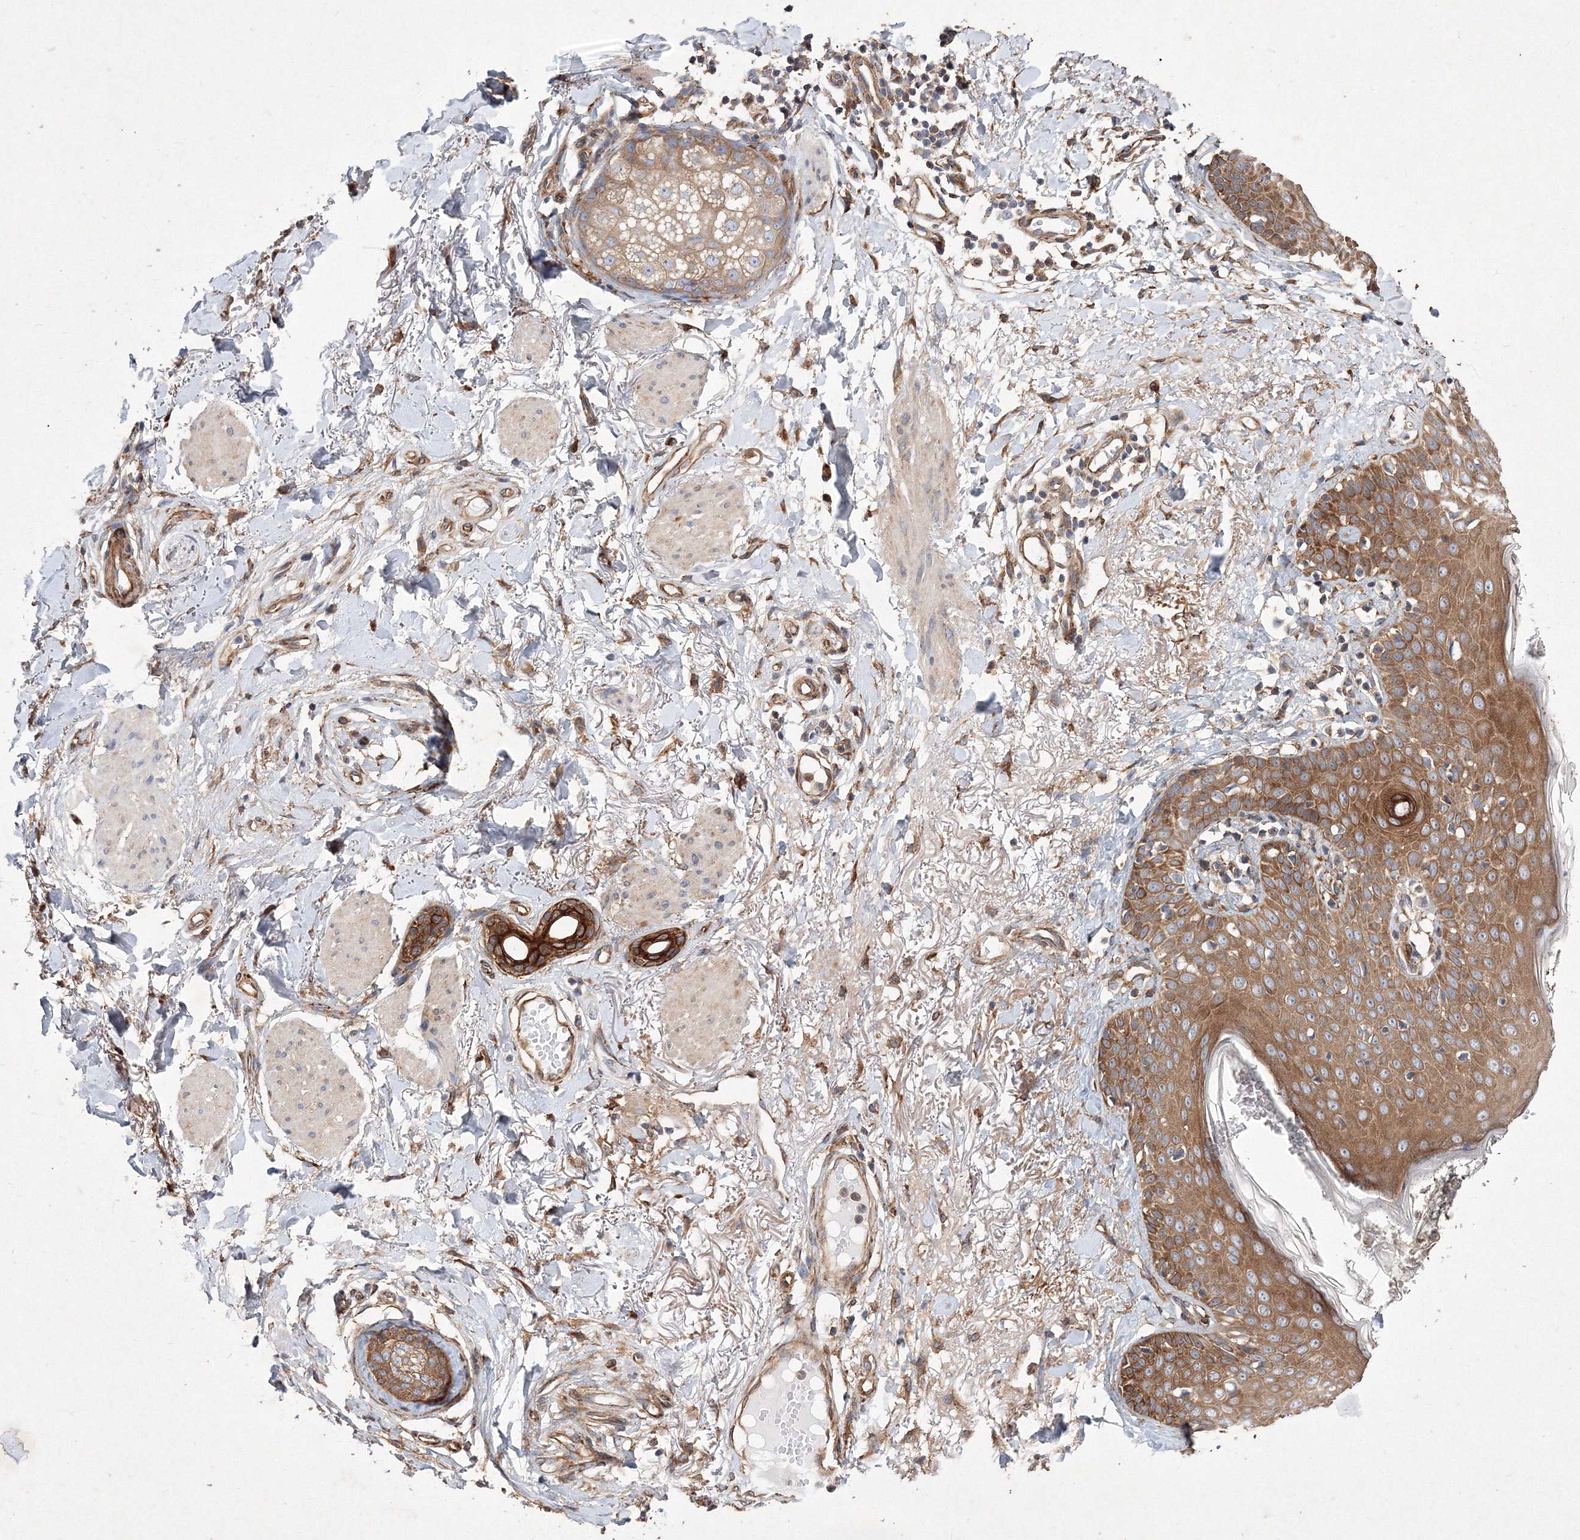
{"staining": {"intensity": "moderate", "quantity": ">75%", "location": "cytoplasmic/membranous"}, "tissue": "skin cancer", "cell_type": "Tumor cells", "image_type": "cancer", "snomed": [{"axis": "morphology", "description": "Normal tissue, NOS"}, {"axis": "morphology", "description": "Basal cell carcinoma"}, {"axis": "topography", "description": "Skin"}], "caption": "Basal cell carcinoma (skin) stained for a protein shows moderate cytoplasmic/membranous positivity in tumor cells.", "gene": "SNX18", "patient": {"sex": "male", "age": 64}}